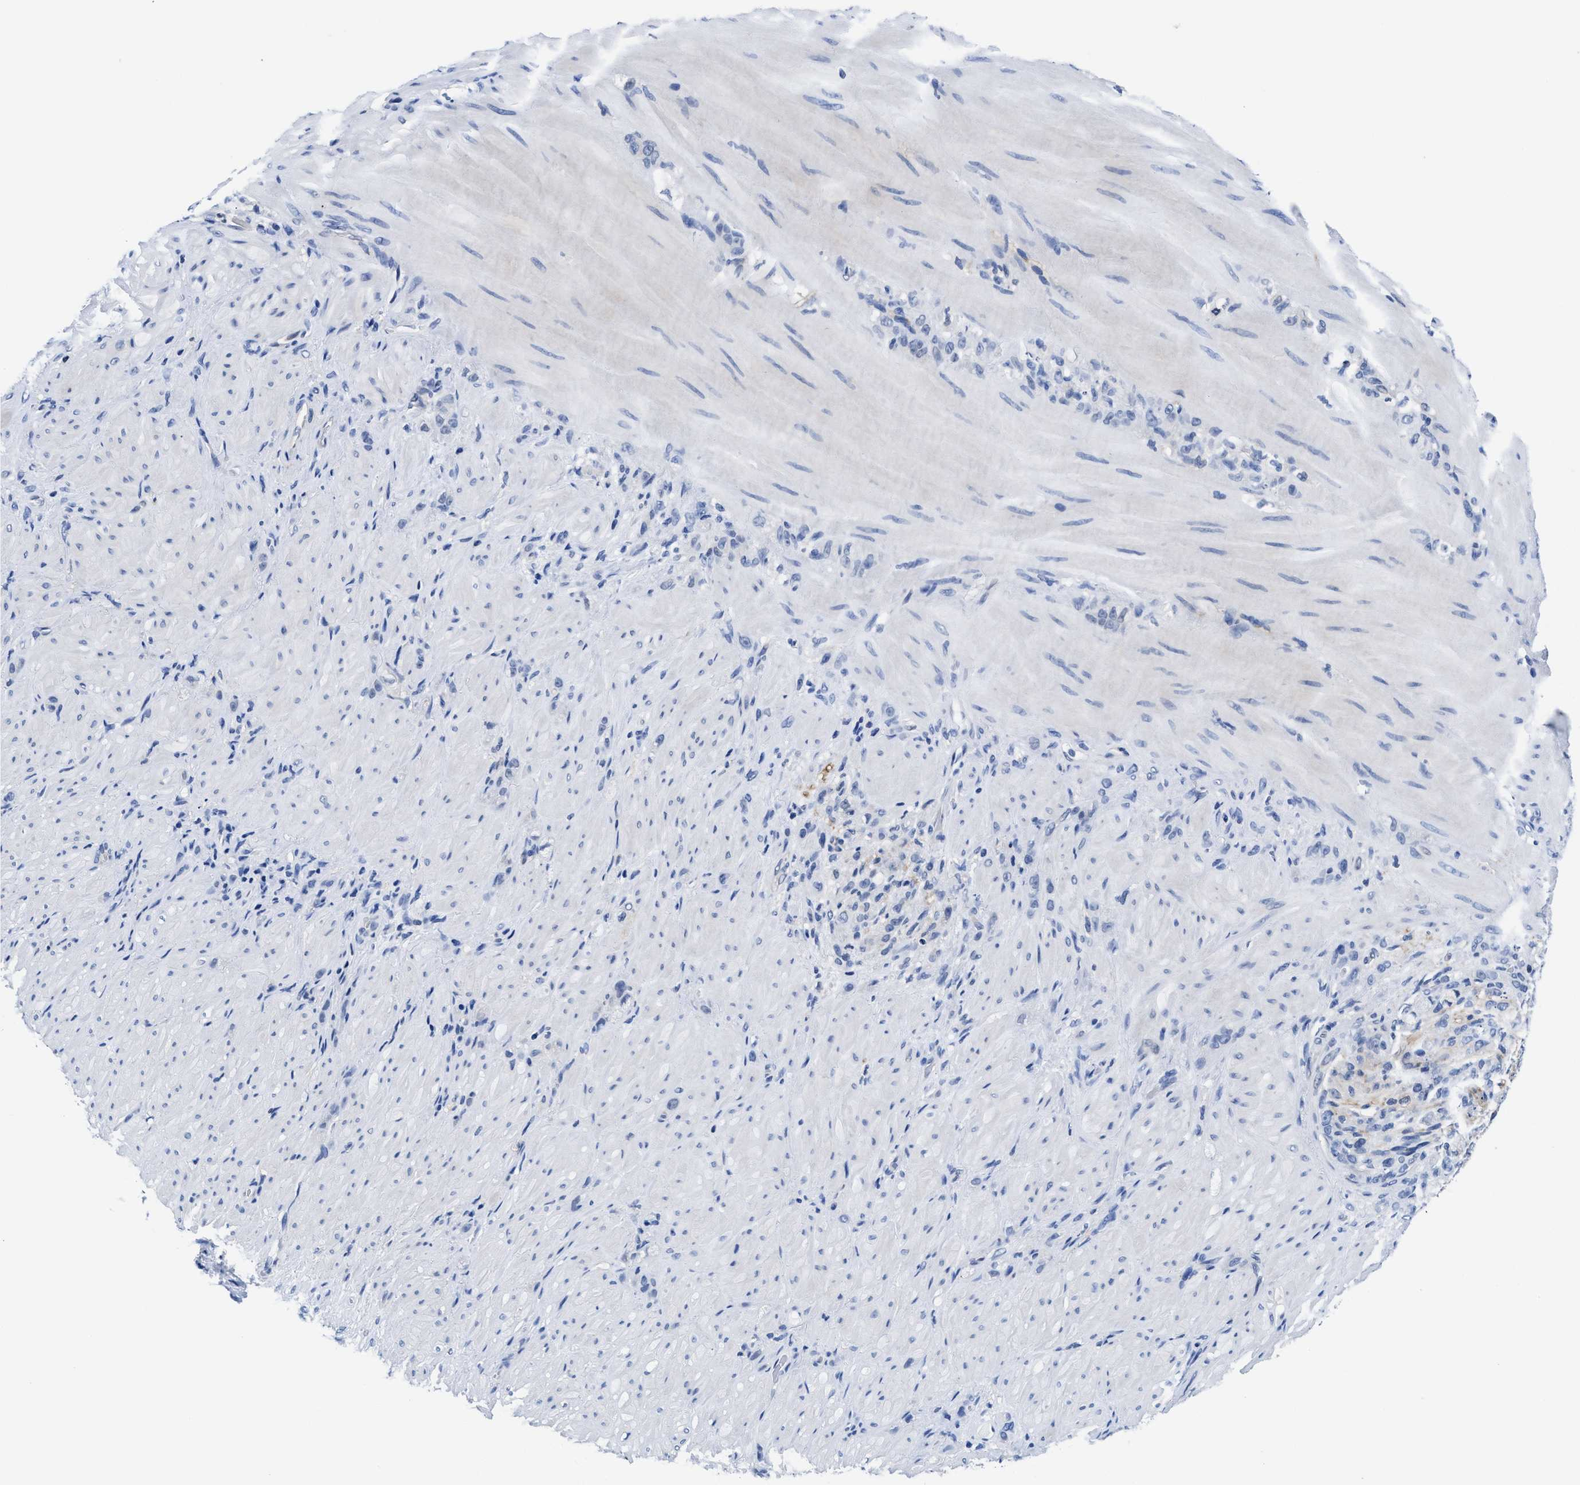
{"staining": {"intensity": "negative", "quantity": "none", "location": "none"}, "tissue": "stomach cancer", "cell_type": "Tumor cells", "image_type": "cancer", "snomed": [{"axis": "morphology", "description": "Normal tissue, NOS"}, {"axis": "morphology", "description": "Adenocarcinoma, NOS"}, {"axis": "topography", "description": "Stomach"}], "caption": "Tumor cells show no significant expression in stomach adenocarcinoma.", "gene": "ACLY", "patient": {"sex": "male", "age": 82}}